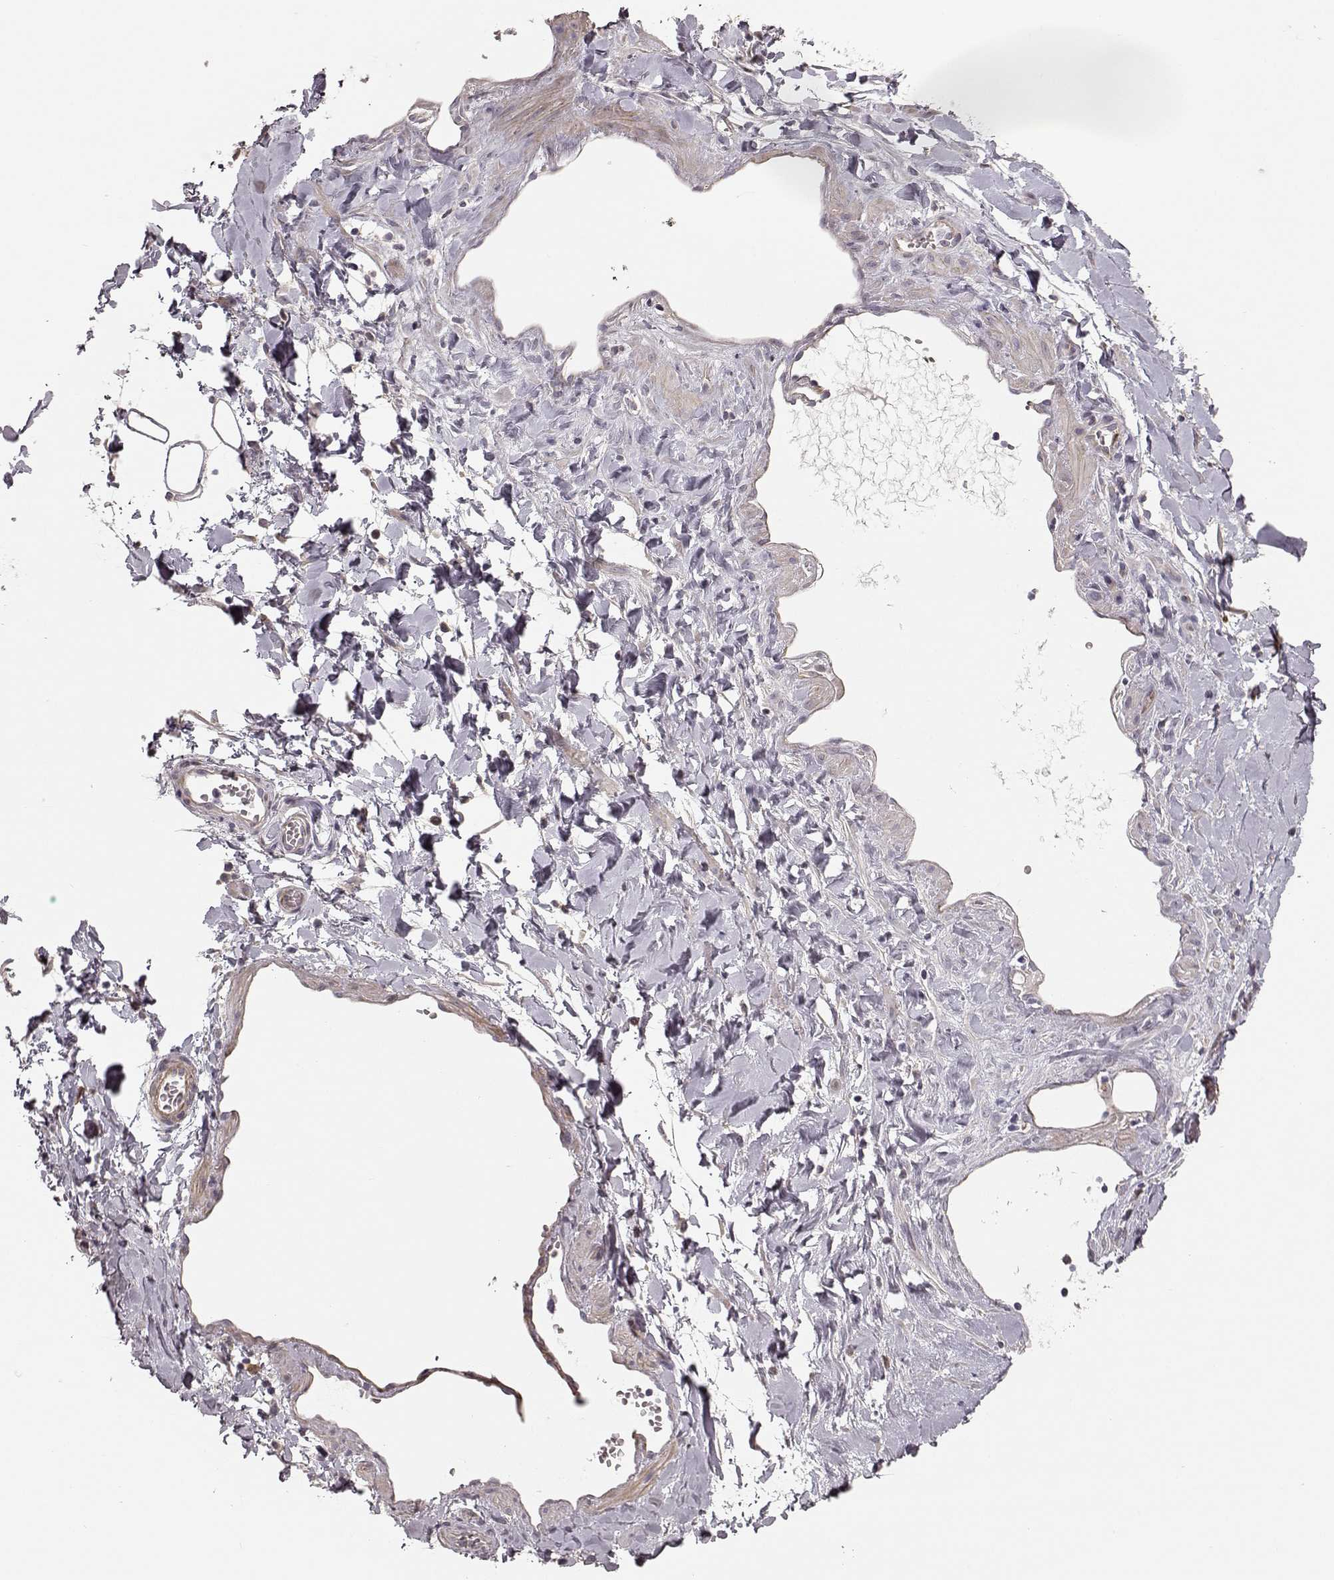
{"staining": {"intensity": "negative", "quantity": "none", "location": "none"}, "tissue": "adipose tissue", "cell_type": "Adipocytes", "image_type": "normal", "snomed": [{"axis": "morphology", "description": "Normal tissue, NOS"}, {"axis": "topography", "description": "Vascular tissue"}, {"axis": "topography", "description": "Peripheral nerve tissue"}], "caption": "This image is of unremarkable adipose tissue stained with immunohistochemistry (IHC) to label a protein in brown with the nuclei are counter-stained blue. There is no staining in adipocytes. (DAB immunohistochemistry visualized using brightfield microscopy, high magnification).", "gene": "GPR50", "patient": {"sex": "male", "age": 23}}